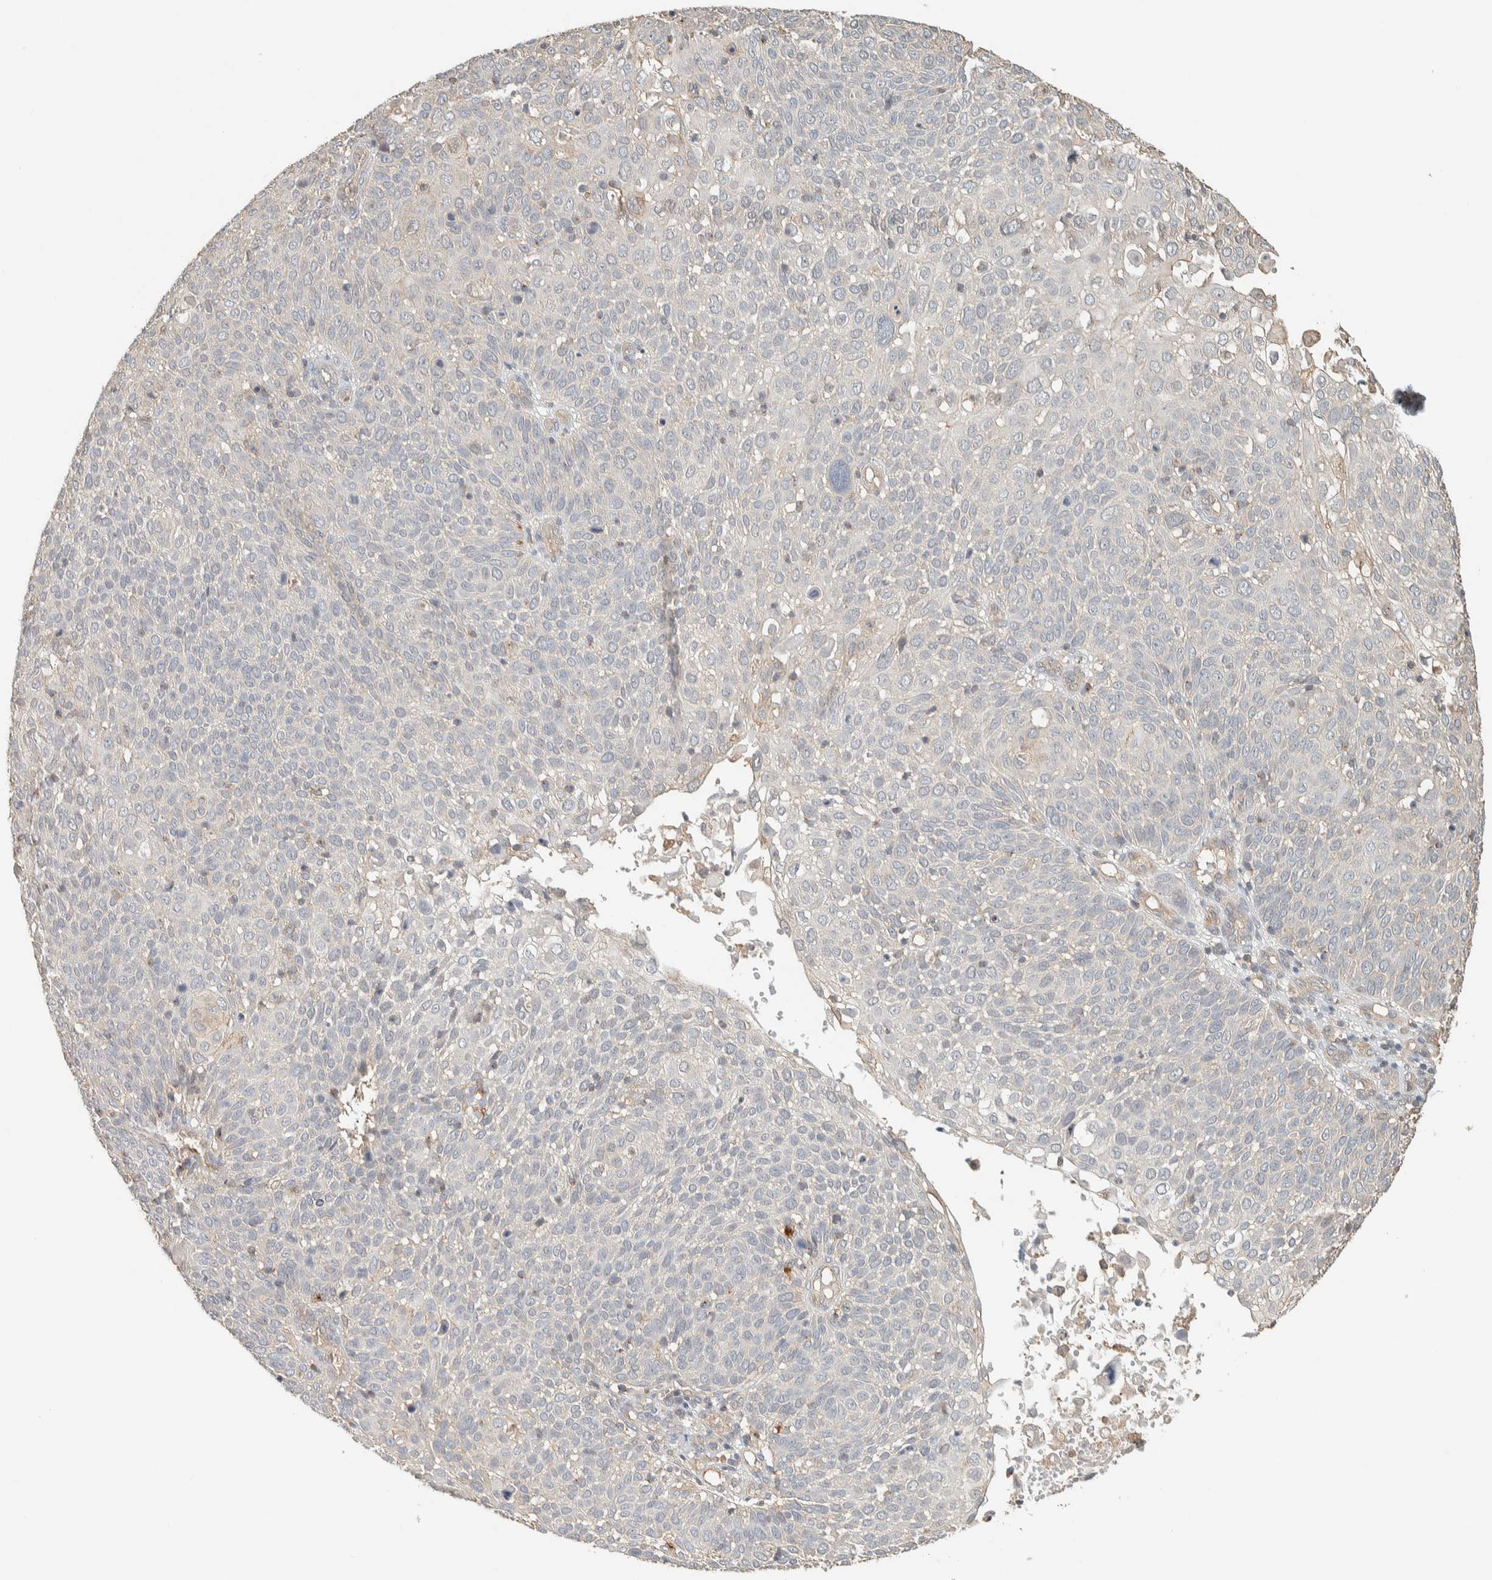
{"staining": {"intensity": "negative", "quantity": "none", "location": "none"}, "tissue": "cervical cancer", "cell_type": "Tumor cells", "image_type": "cancer", "snomed": [{"axis": "morphology", "description": "Squamous cell carcinoma, NOS"}, {"axis": "topography", "description": "Cervix"}], "caption": "A high-resolution image shows immunohistochemistry staining of squamous cell carcinoma (cervical), which exhibits no significant staining in tumor cells. Brightfield microscopy of IHC stained with DAB (3,3'-diaminobenzidine) (brown) and hematoxylin (blue), captured at high magnification.", "gene": "RAB11FIP1", "patient": {"sex": "female", "age": 74}}